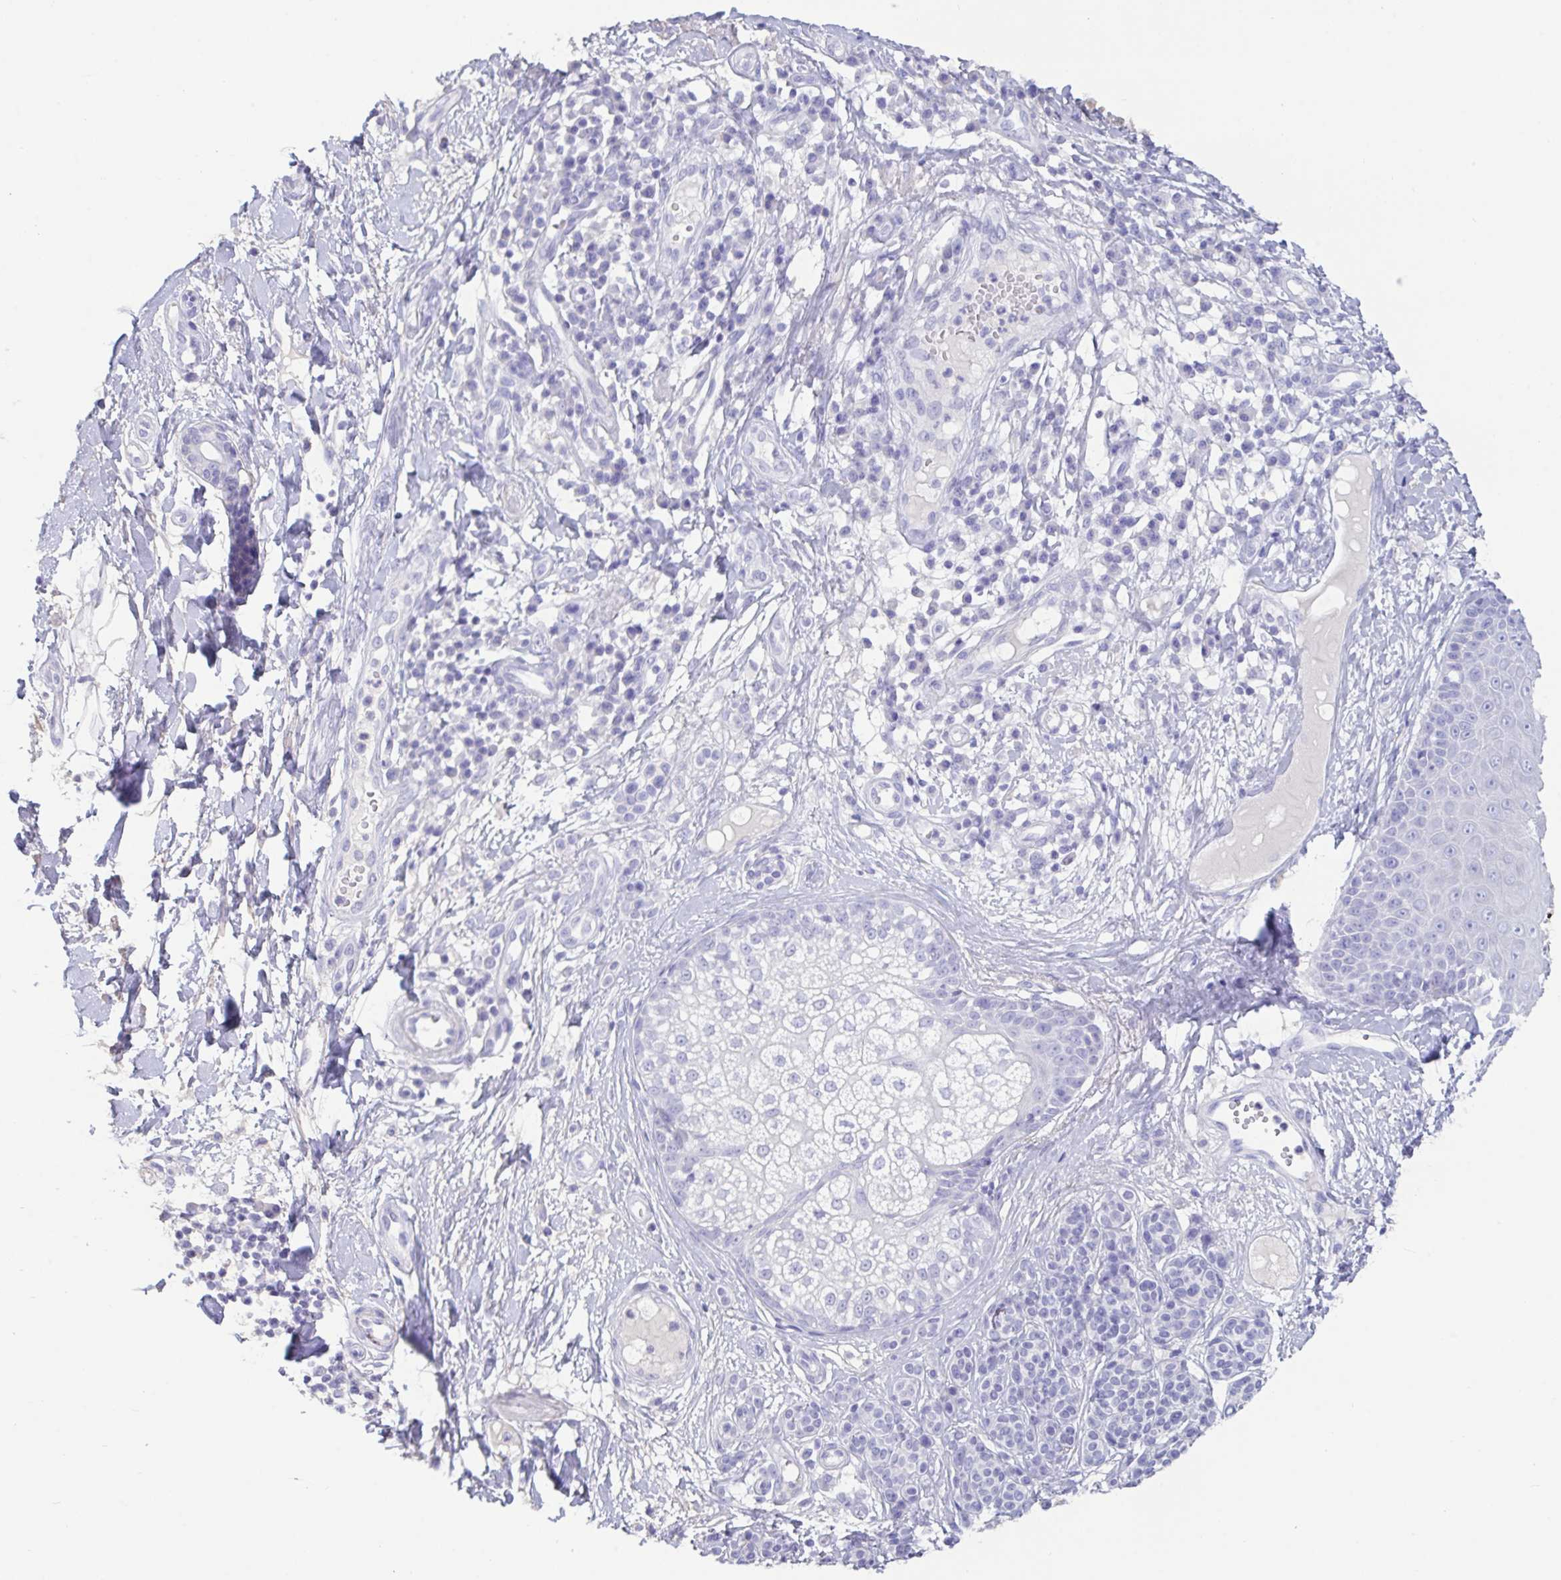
{"staining": {"intensity": "negative", "quantity": "none", "location": "none"}, "tissue": "skin cancer", "cell_type": "Tumor cells", "image_type": "cancer", "snomed": [{"axis": "morphology", "description": "Basal cell carcinoma"}, {"axis": "topography", "description": "Skin"}], "caption": "Tumor cells show no significant expression in skin cancer.", "gene": "TNNC1", "patient": {"sex": "female", "age": 89}}